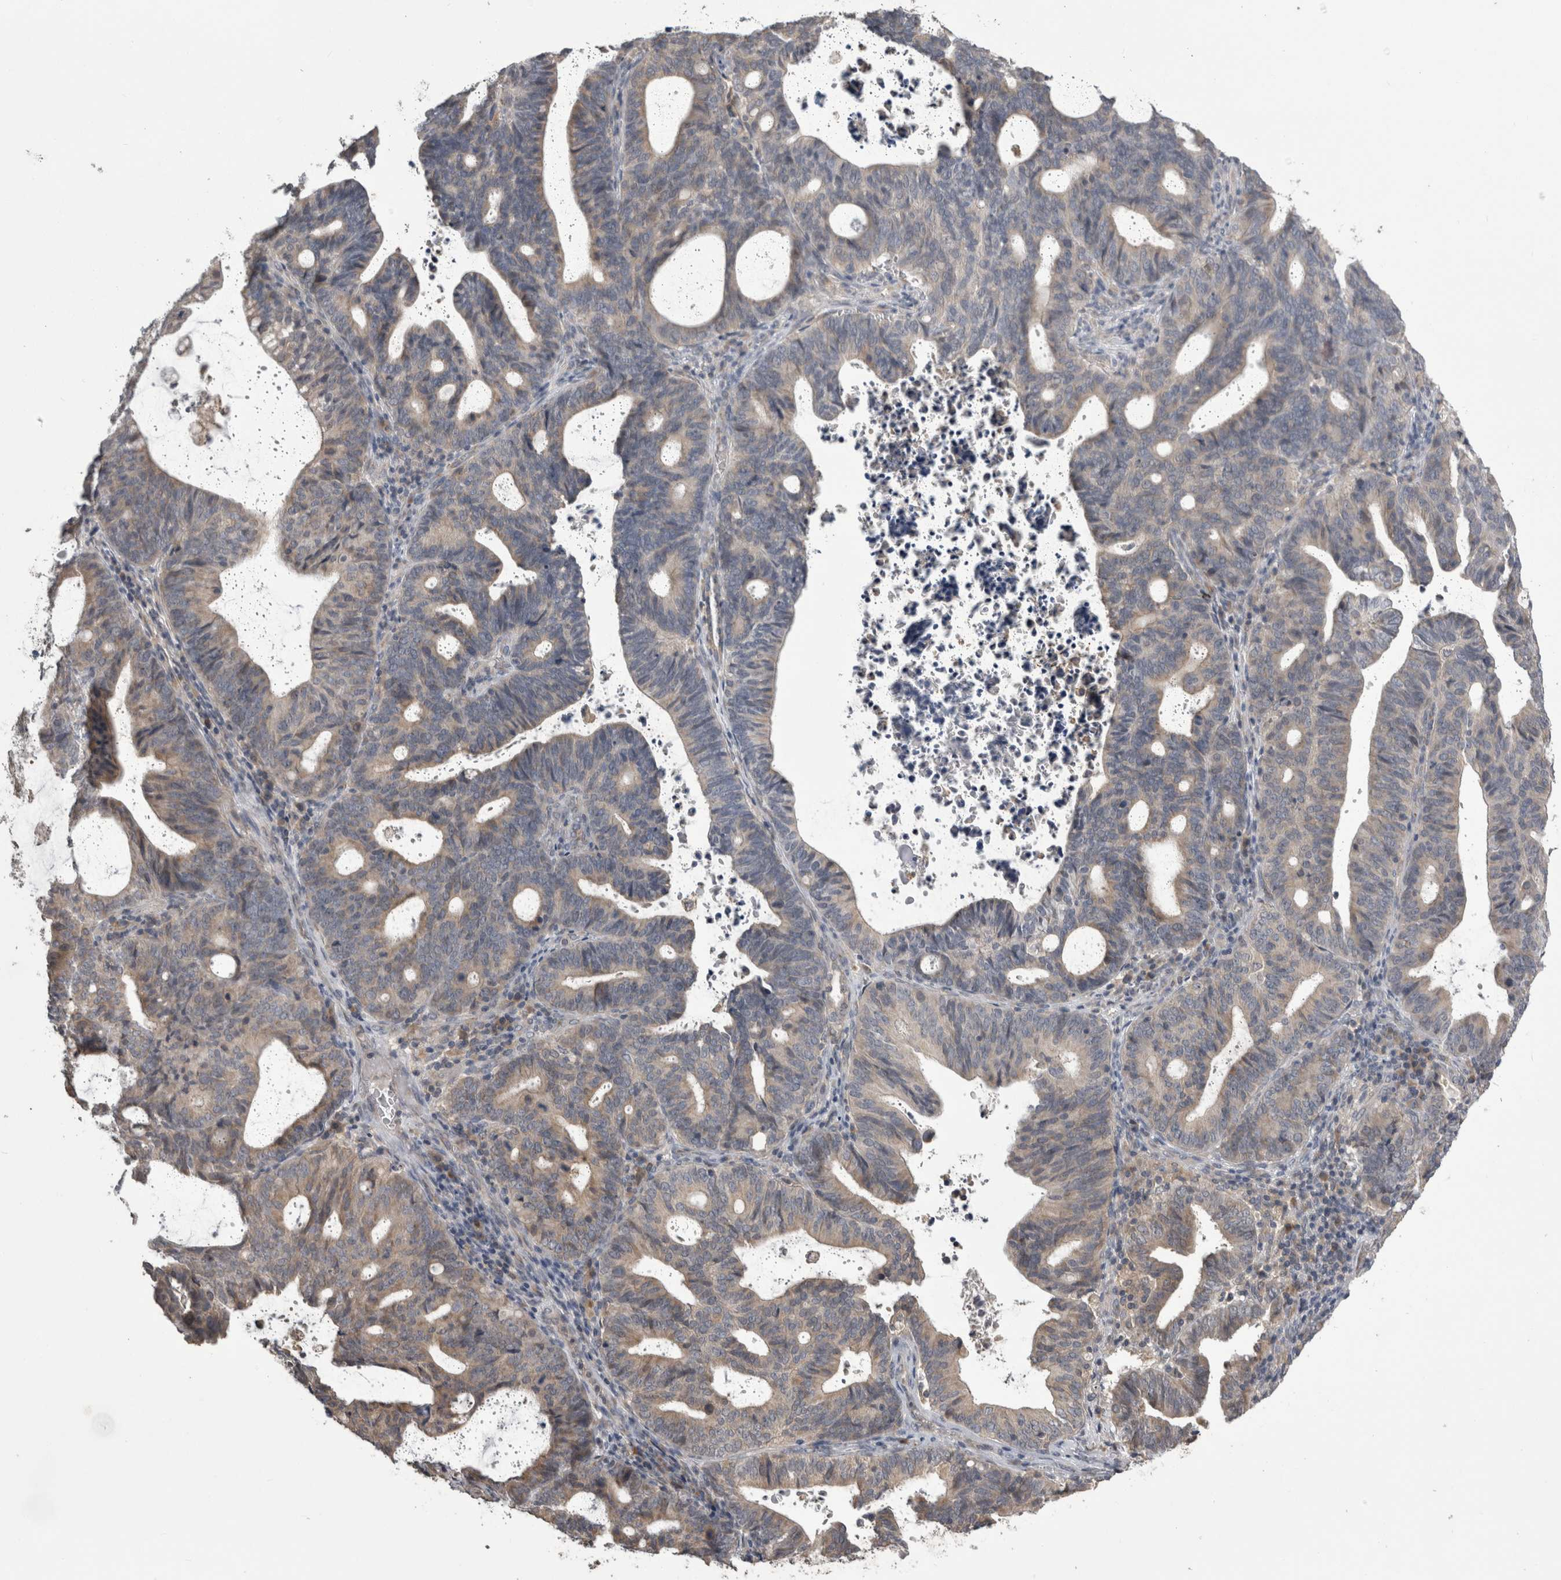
{"staining": {"intensity": "weak", "quantity": "25%-75%", "location": "cytoplasmic/membranous"}, "tissue": "endometrial cancer", "cell_type": "Tumor cells", "image_type": "cancer", "snomed": [{"axis": "morphology", "description": "Adenocarcinoma, NOS"}, {"axis": "topography", "description": "Uterus"}], "caption": "Tumor cells show low levels of weak cytoplasmic/membranous expression in about 25%-75% of cells in human endometrial cancer.", "gene": "ANXA13", "patient": {"sex": "female", "age": 83}}